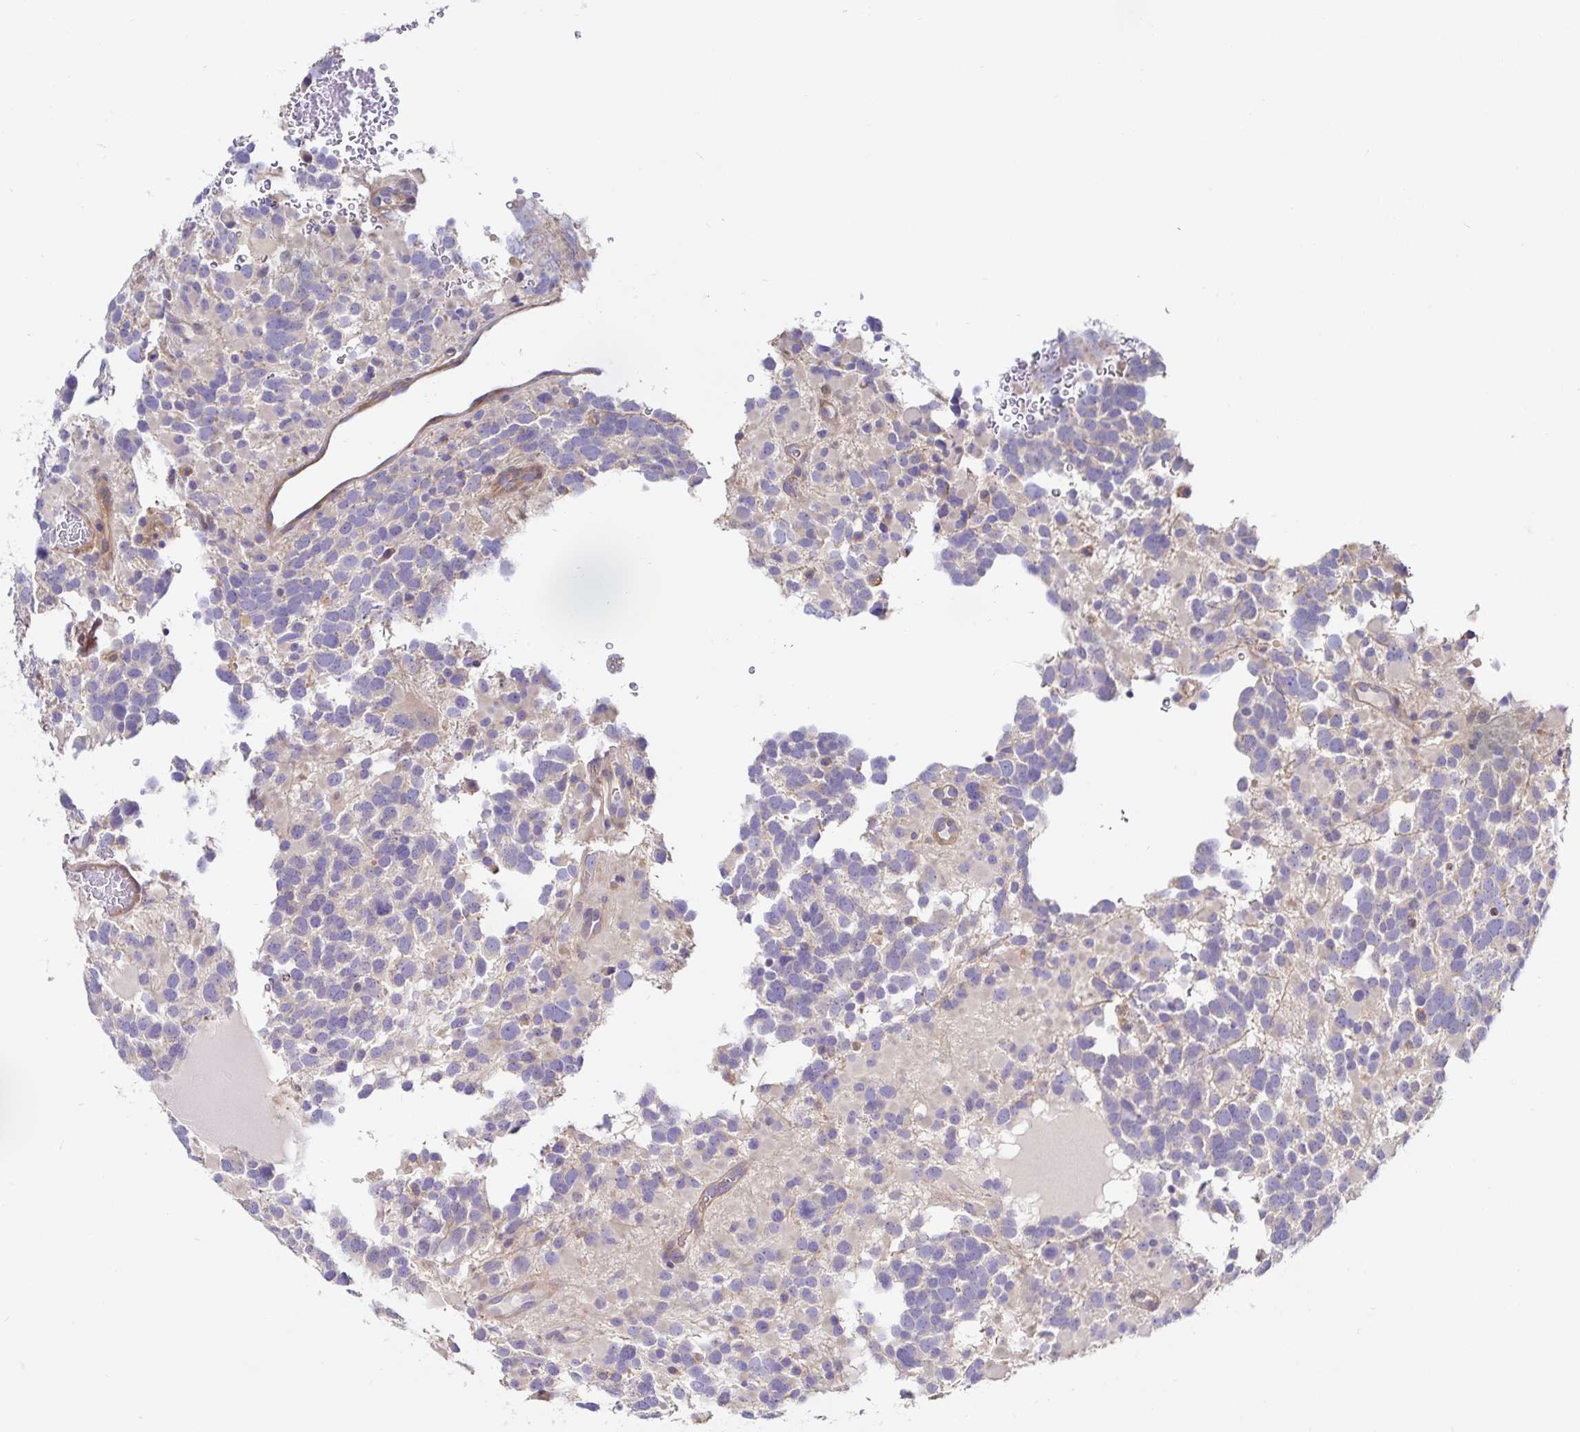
{"staining": {"intensity": "negative", "quantity": "none", "location": "none"}, "tissue": "glioma", "cell_type": "Tumor cells", "image_type": "cancer", "snomed": [{"axis": "morphology", "description": "Glioma, malignant, High grade"}, {"axis": "topography", "description": "Brain"}], "caption": "IHC histopathology image of human glioma stained for a protein (brown), which displays no positivity in tumor cells.", "gene": "METTL22", "patient": {"sex": "female", "age": 40}}